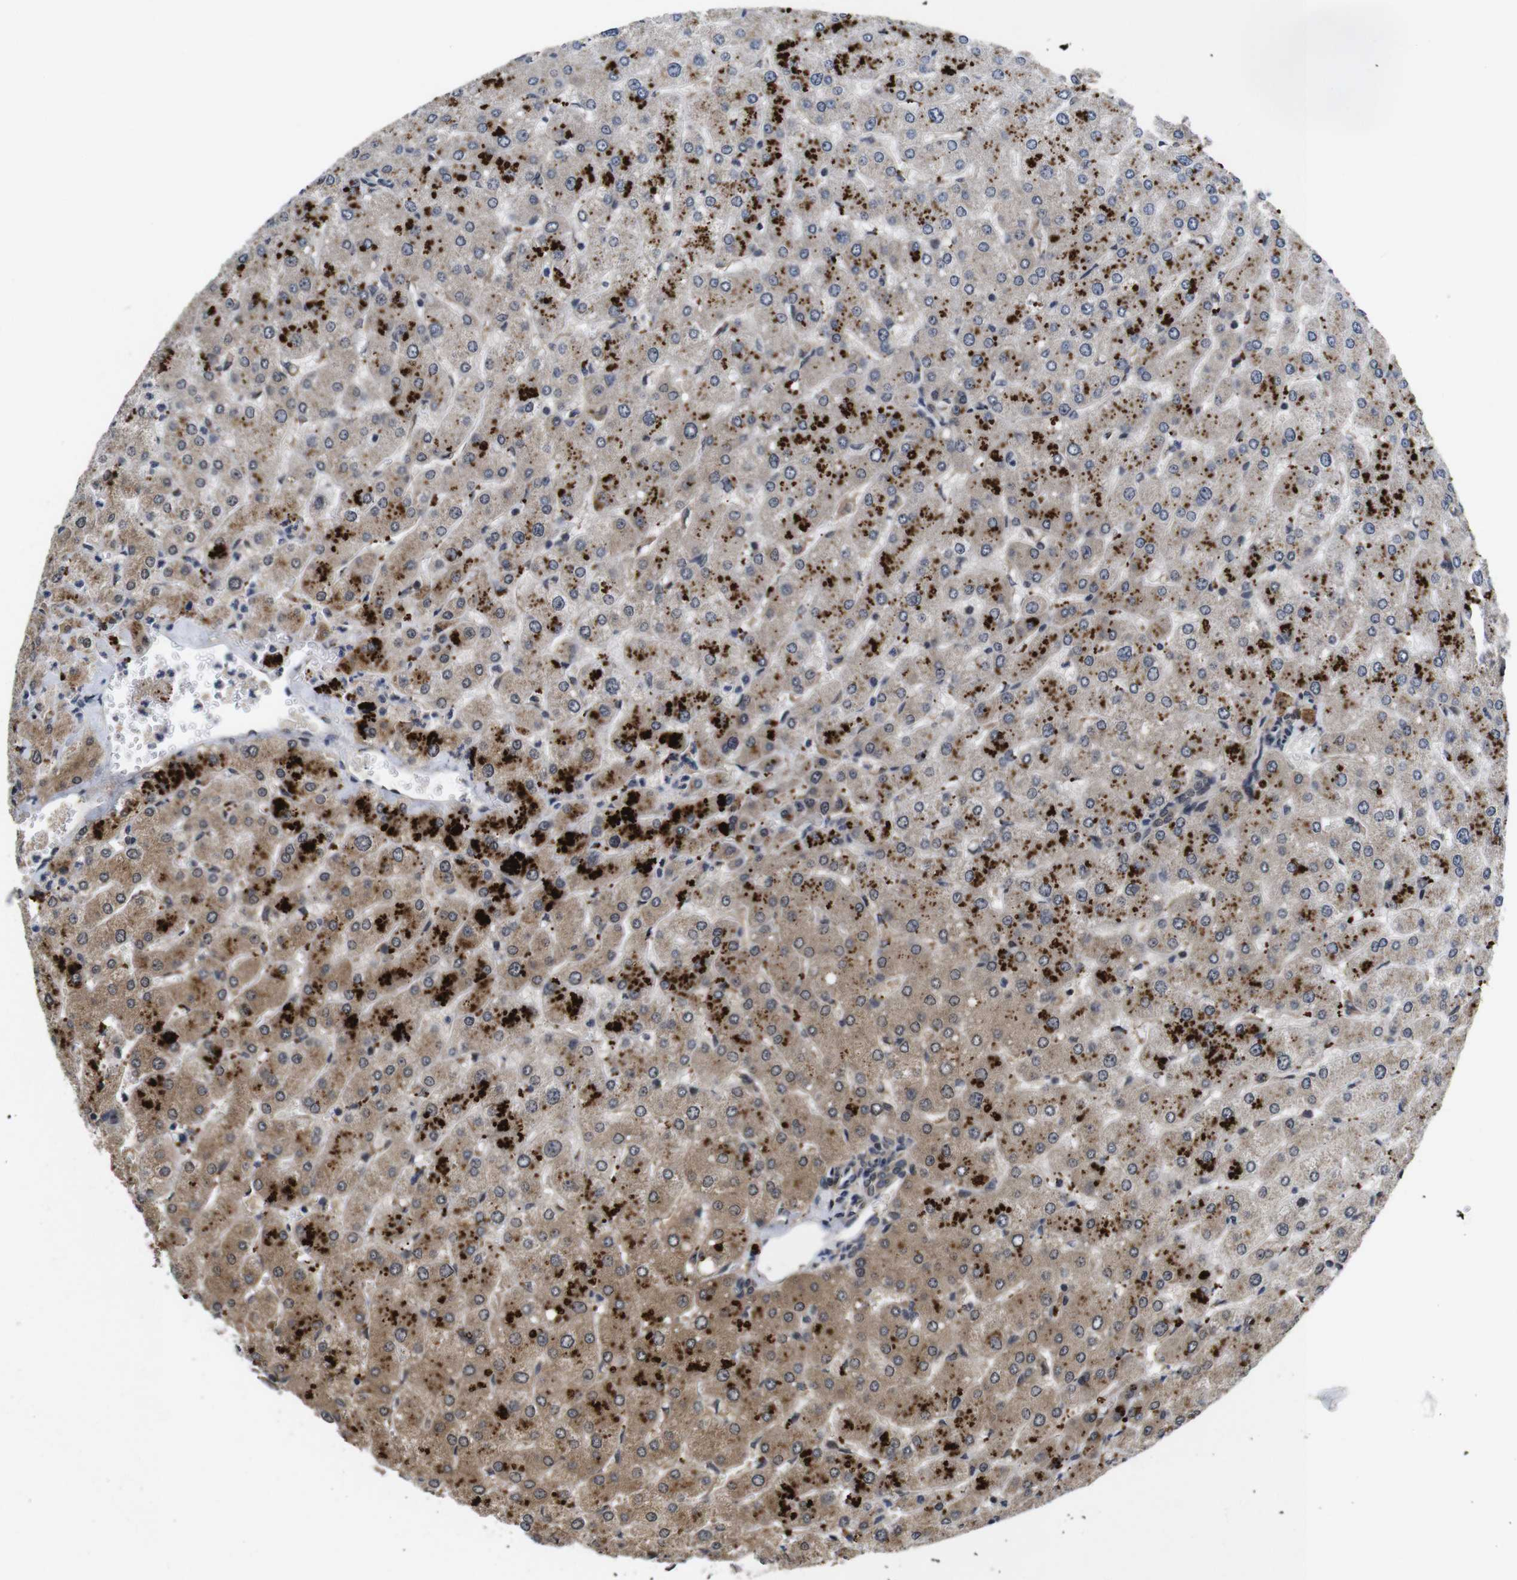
{"staining": {"intensity": "weak", "quantity": ">75%", "location": "cytoplasmic/membranous"}, "tissue": "liver", "cell_type": "Cholangiocytes", "image_type": "normal", "snomed": [{"axis": "morphology", "description": "Normal tissue, NOS"}, {"axis": "topography", "description": "Liver"}], "caption": "DAB immunohistochemical staining of normal human liver demonstrates weak cytoplasmic/membranous protein expression in approximately >75% of cholangiocytes. (Stains: DAB in brown, nuclei in blue, Microscopy: brightfield microscopy at high magnification).", "gene": "ZBTB46", "patient": {"sex": "male", "age": 55}}